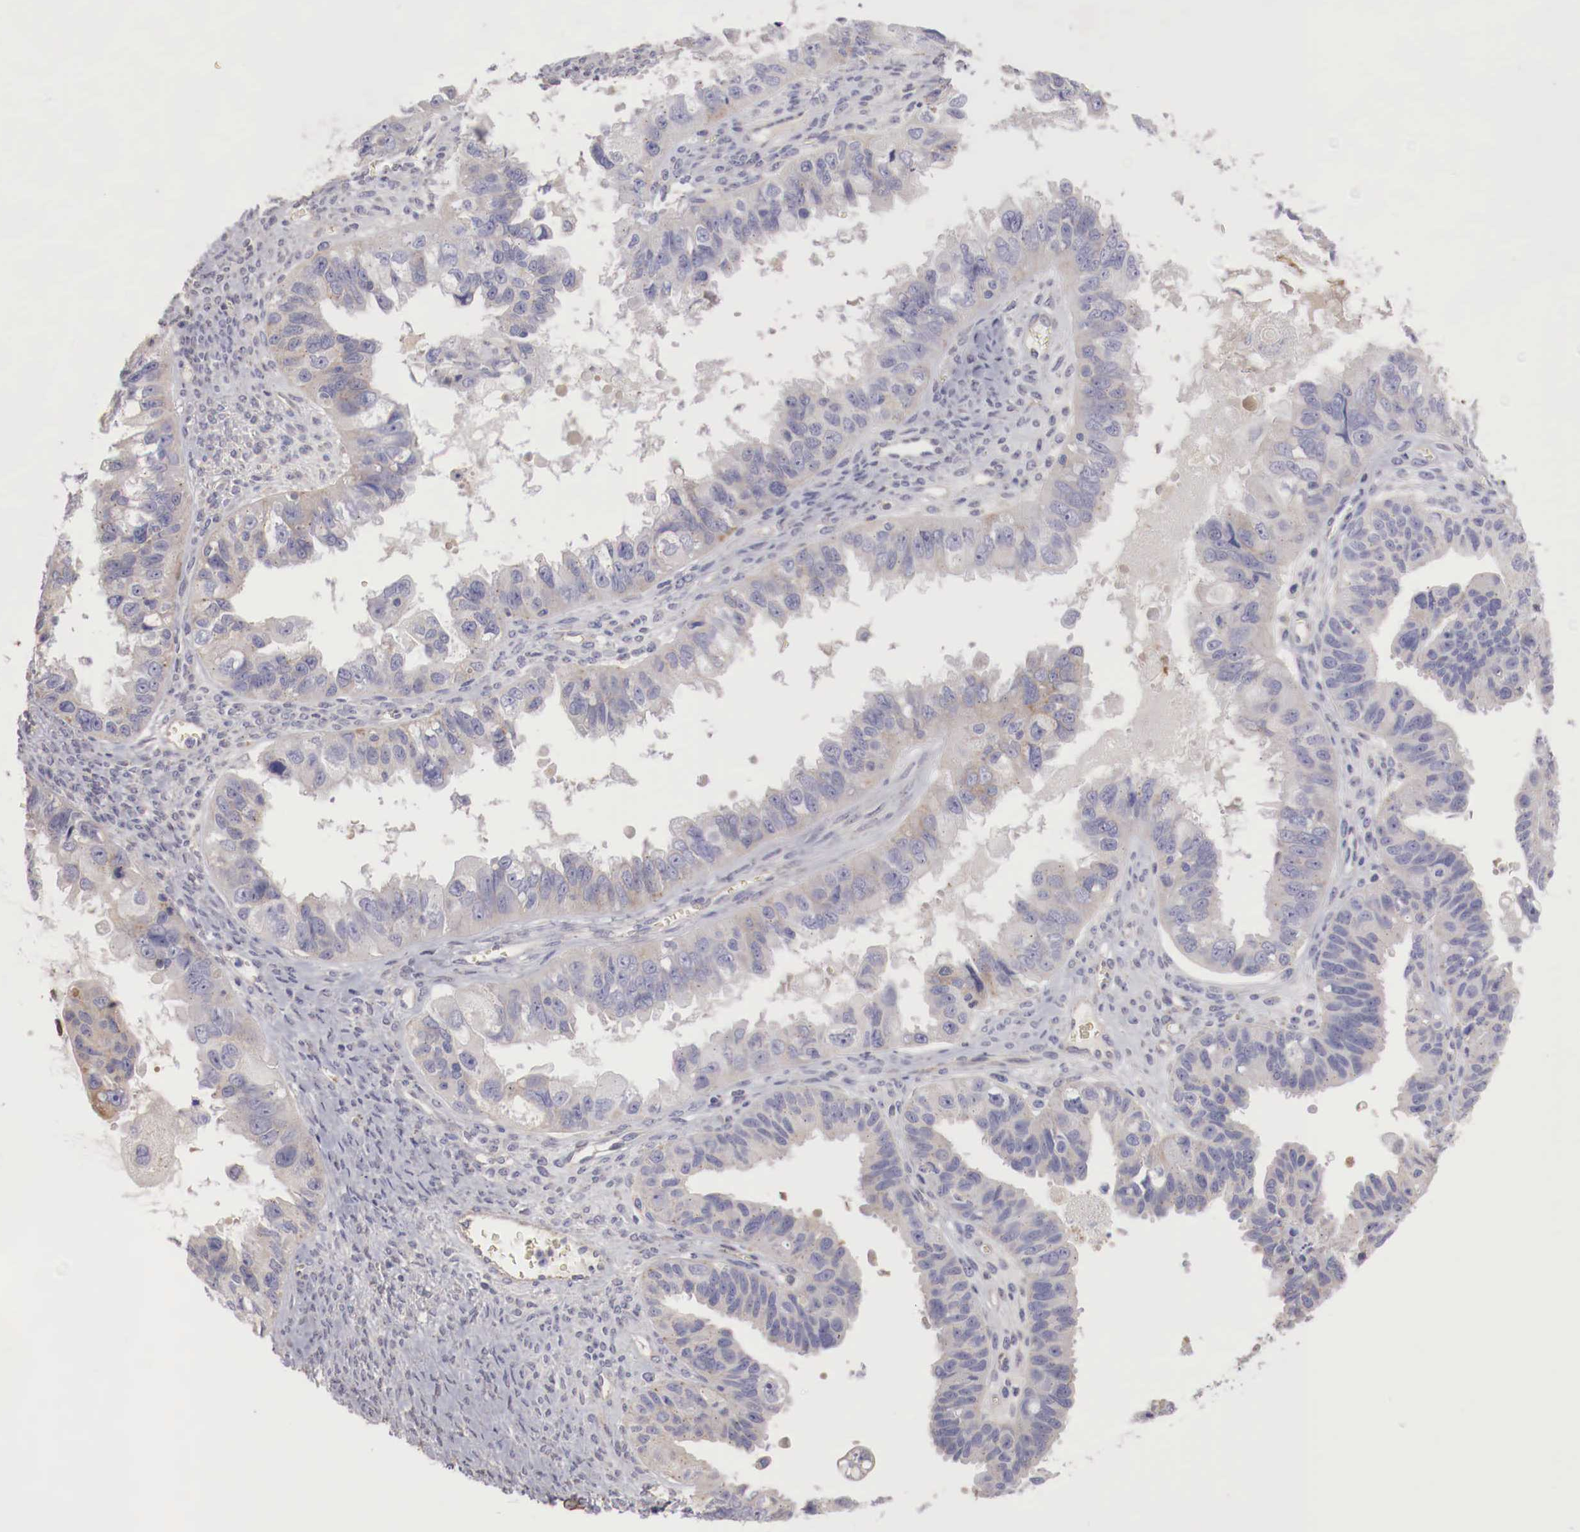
{"staining": {"intensity": "weak", "quantity": "<25%", "location": "cytoplasmic/membranous"}, "tissue": "ovarian cancer", "cell_type": "Tumor cells", "image_type": "cancer", "snomed": [{"axis": "morphology", "description": "Carcinoma, endometroid"}, {"axis": "topography", "description": "Ovary"}], "caption": "Tumor cells are negative for brown protein staining in endometroid carcinoma (ovarian).", "gene": "PITPNA", "patient": {"sex": "female", "age": 85}}